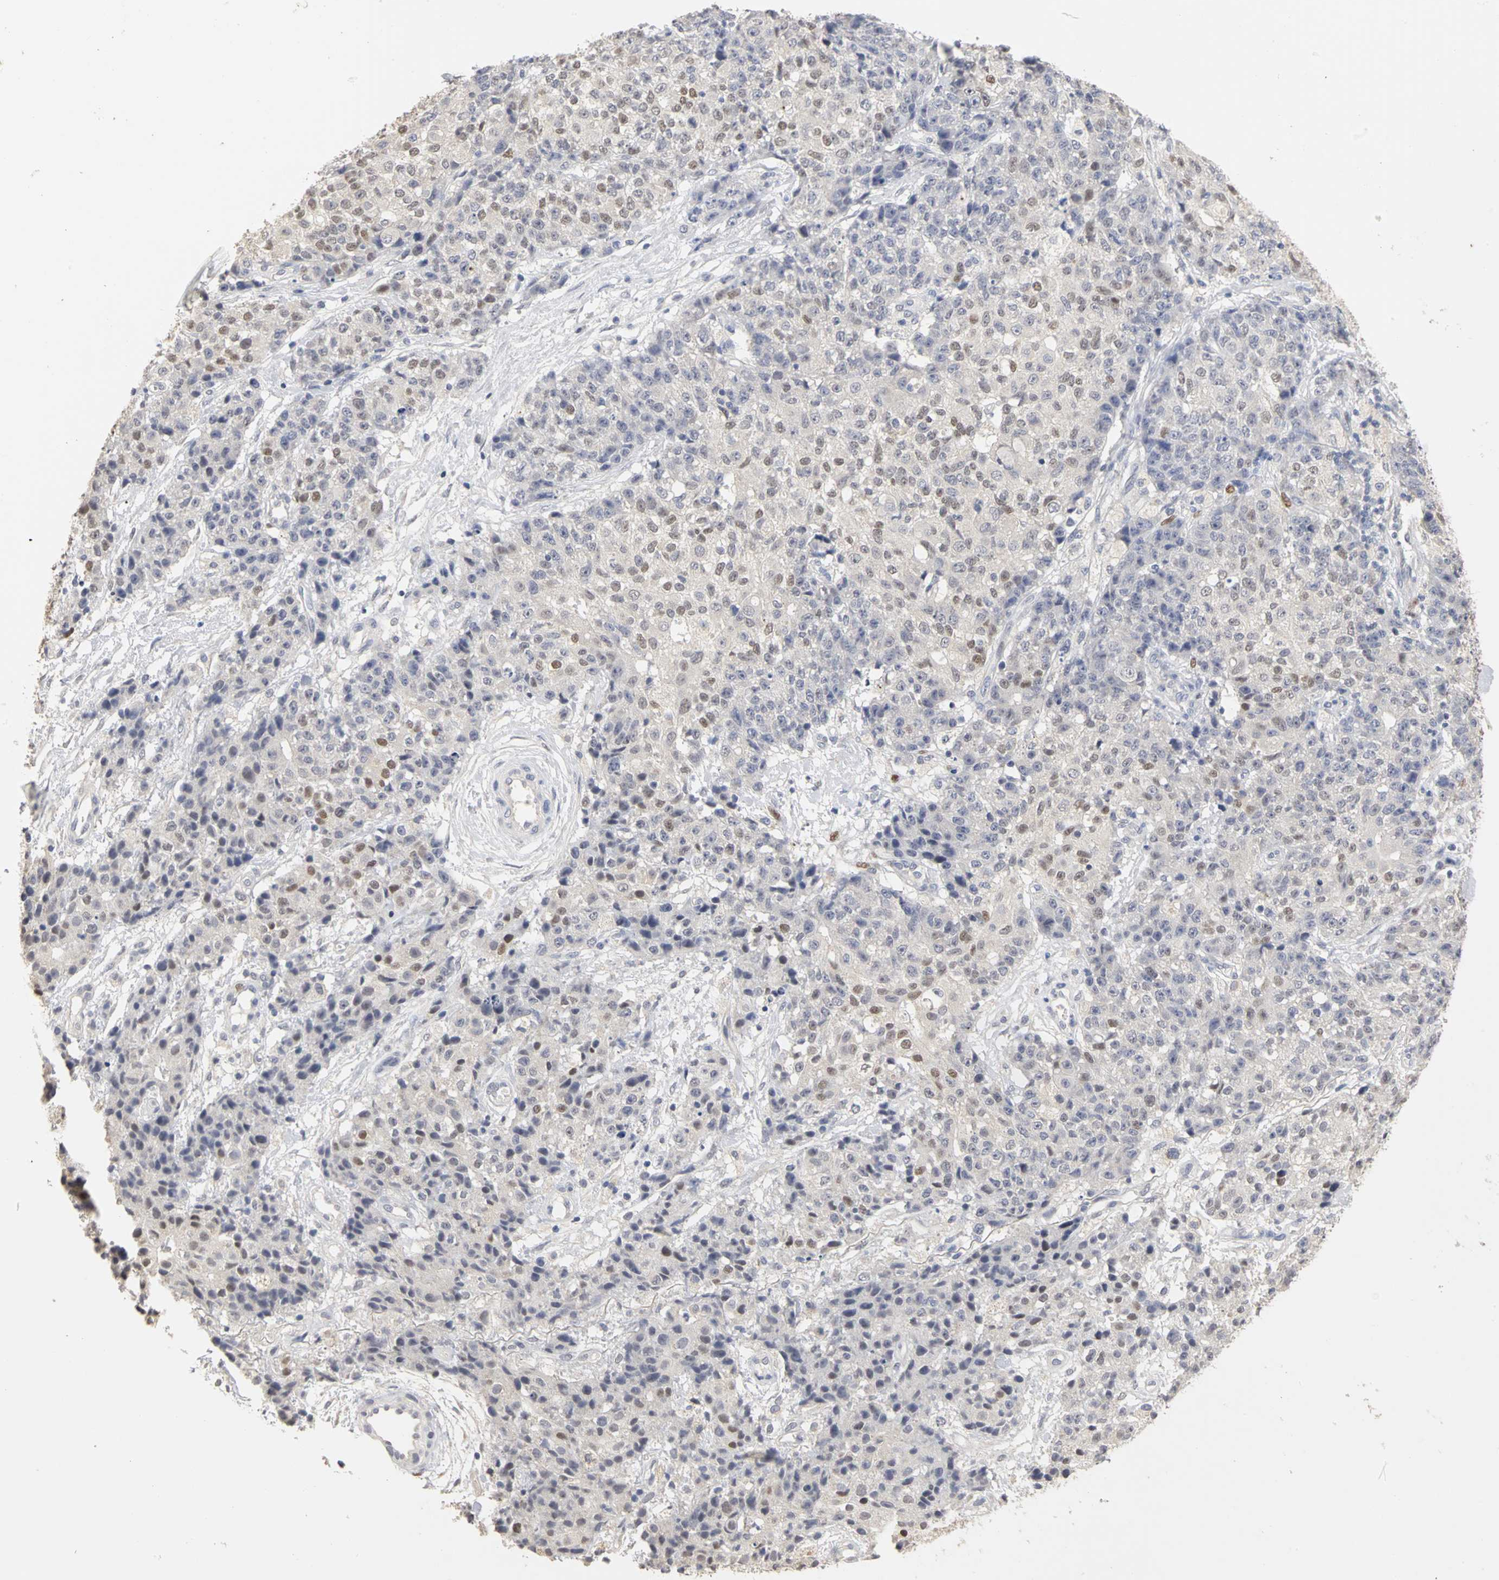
{"staining": {"intensity": "moderate", "quantity": "<25%", "location": "nuclear"}, "tissue": "ovarian cancer", "cell_type": "Tumor cells", "image_type": "cancer", "snomed": [{"axis": "morphology", "description": "Carcinoma, endometroid"}, {"axis": "topography", "description": "Ovary"}], "caption": "Immunohistochemical staining of human ovarian endometroid carcinoma exhibits low levels of moderate nuclear expression in about <25% of tumor cells. The staining was performed using DAB, with brown indicating positive protein expression. Nuclei are stained blue with hematoxylin.", "gene": "PGR", "patient": {"sex": "female", "age": 42}}